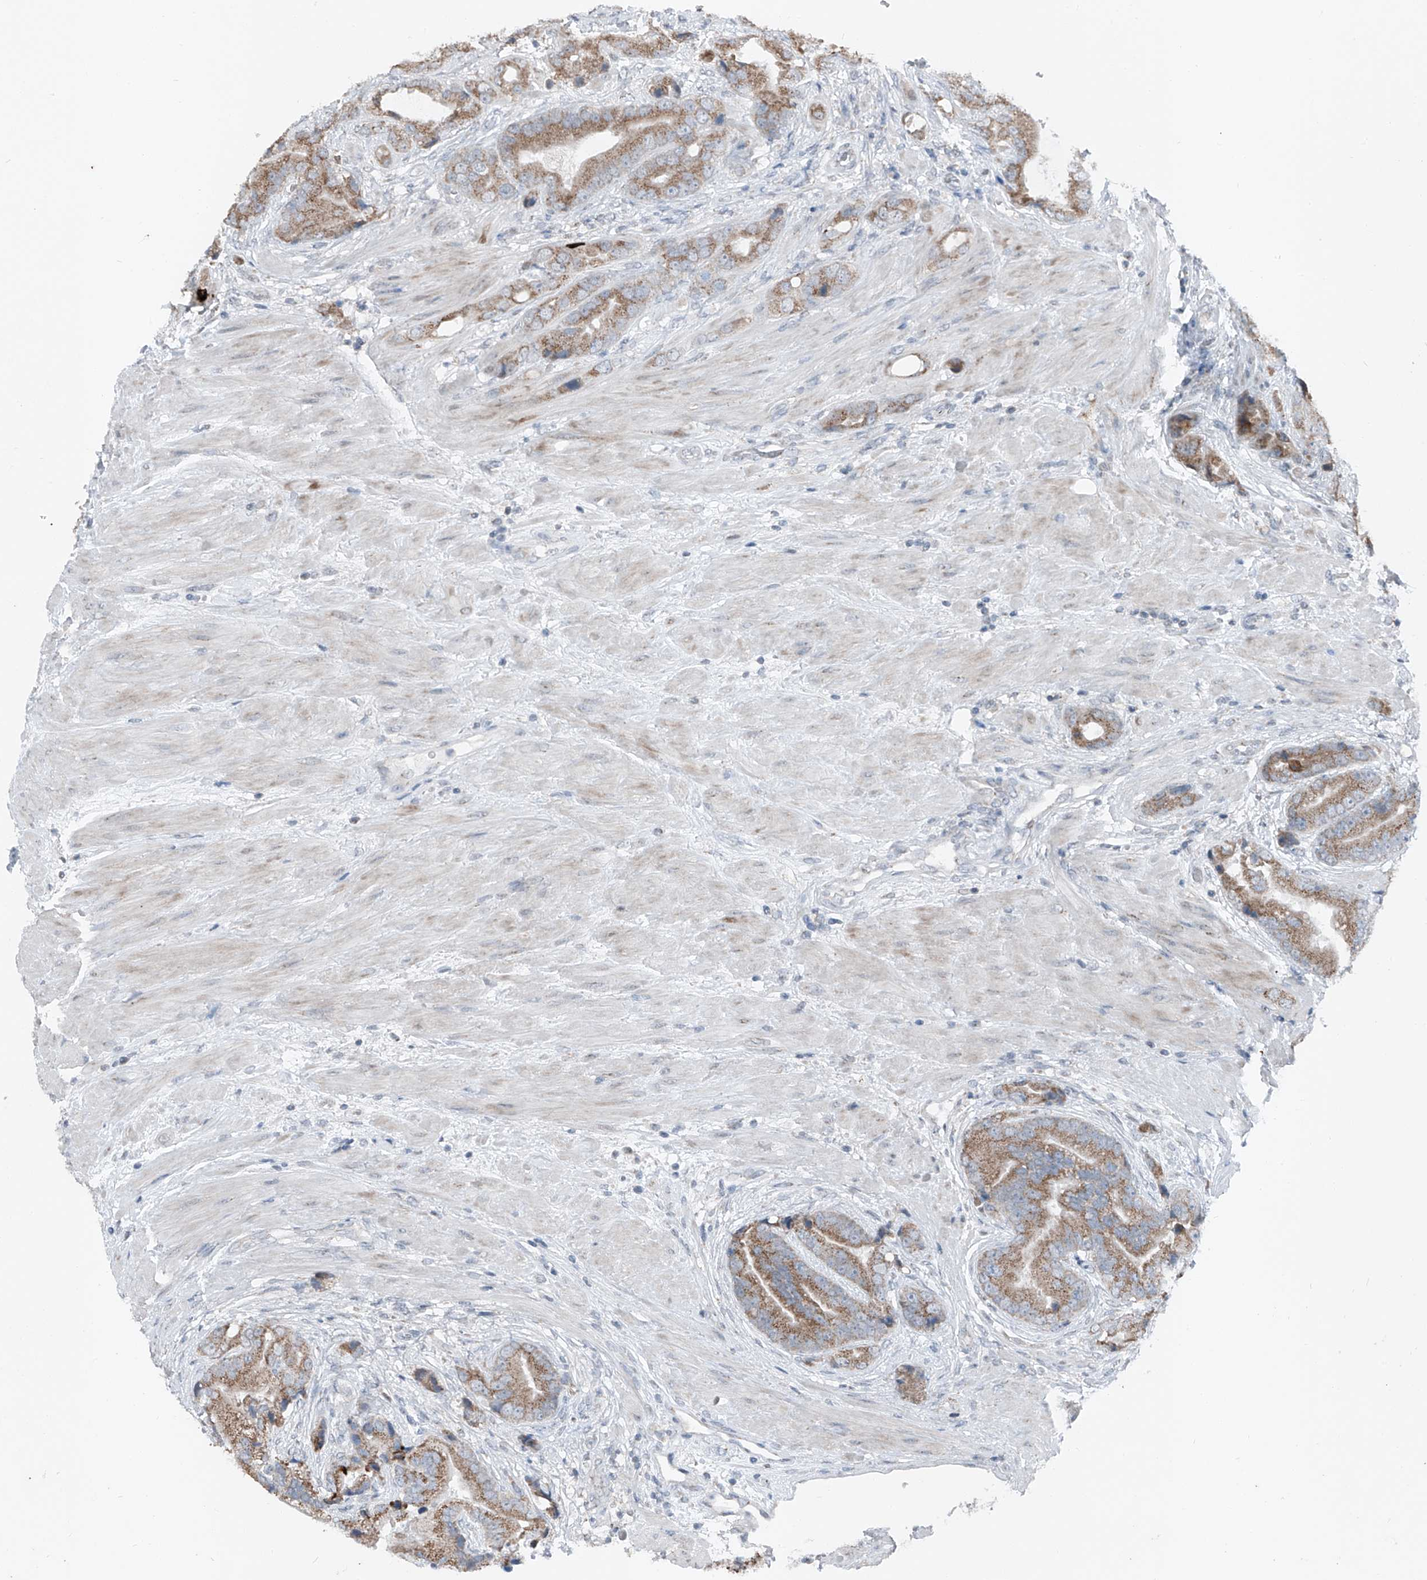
{"staining": {"intensity": "moderate", "quantity": ">75%", "location": "cytoplasmic/membranous"}, "tissue": "prostate cancer", "cell_type": "Tumor cells", "image_type": "cancer", "snomed": [{"axis": "morphology", "description": "Adenocarcinoma, High grade"}, {"axis": "topography", "description": "Prostate"}], "caption": "Protein expression analysis of prostate cancer demonstrates moderate cytoplasmic/membranous expression in about >75% of tumor cells. Nuclei are stained in blue.", "gene": "DYRK1B", "patient": {"sex": "male", "age": 70}}